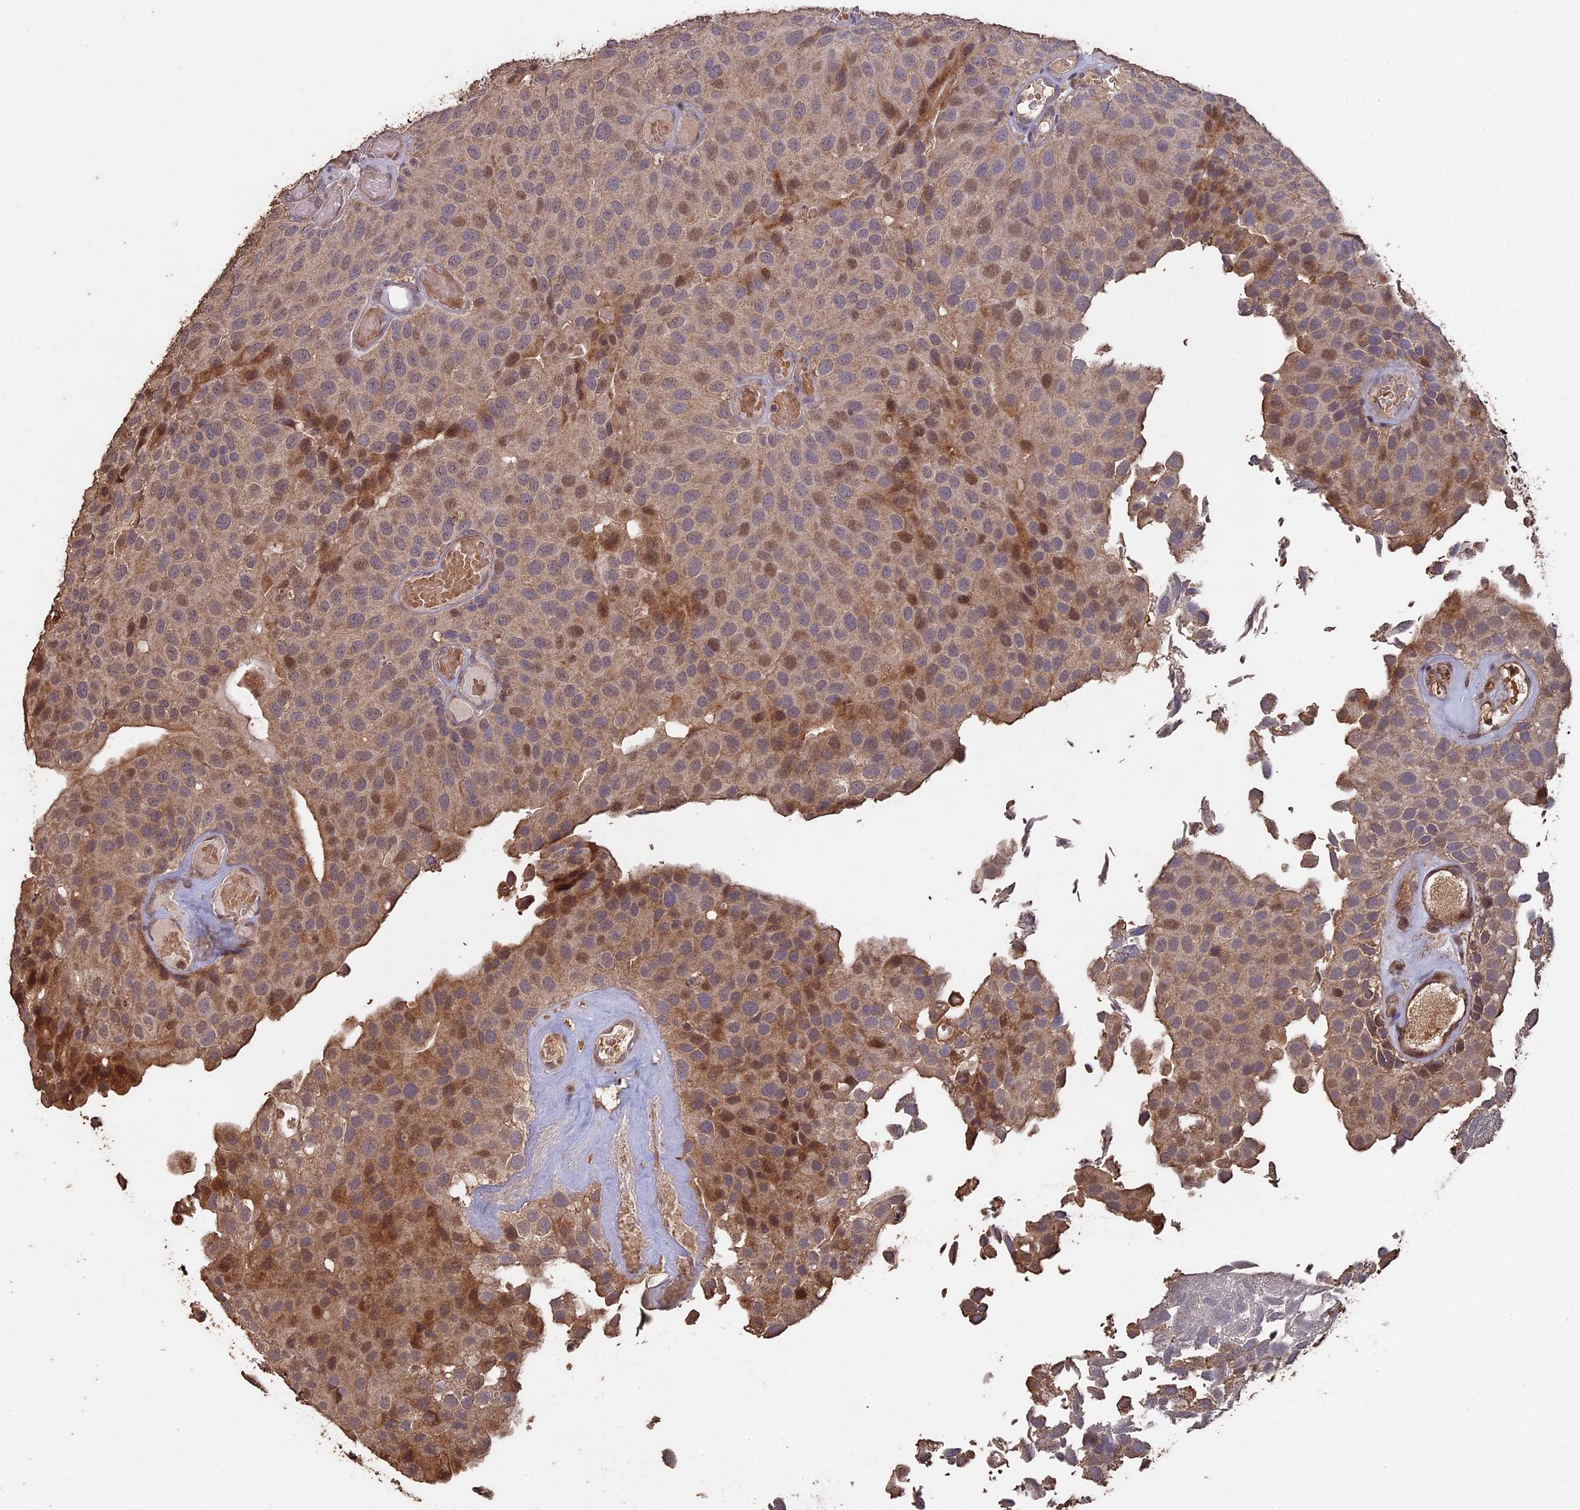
{"staining": {"intensity": "moderate", "quantity": ">75%", "location": "cytoplasmic/membranous,nuclear"}, "tissue": "urothelial cancer", "cell_type": "Tumor cells", "image_type": "cancer", "snomed": [{"axis": "morphology", "description": "Urothelial carcinoma, Low grade"}, {"axis": "topography", "description": "Urinary bladder"}], "caption": "A high-resolution image shows immunohistochemistry (IHC) staining of urothelial cancer, which displays moderate cytoplasmic/membranous and nuclear staining in about >75% of tumor cells.", "gene": "HUNK", "patient": {"sex": "male", "age": 89}}